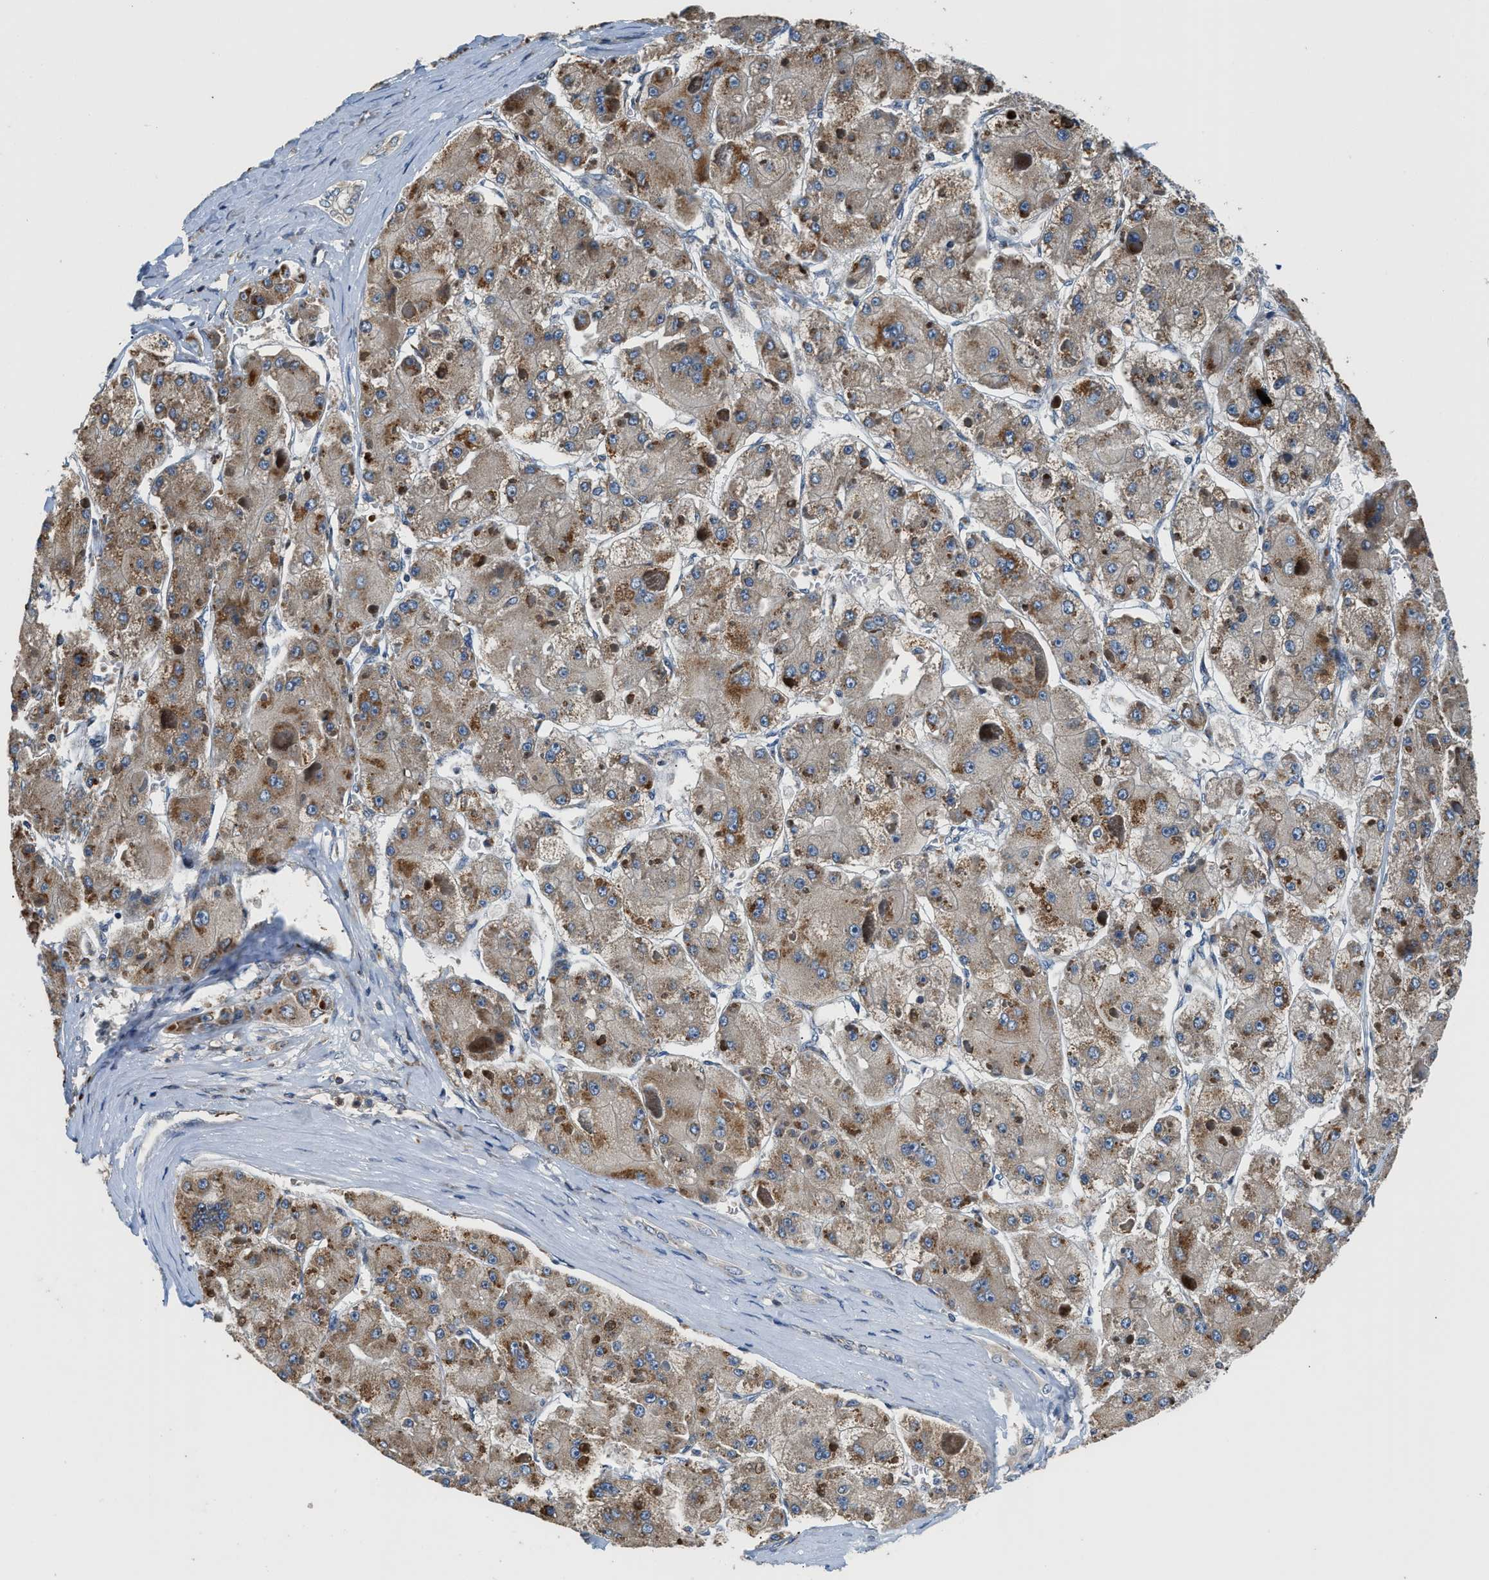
{"staining": {"intensity": "moderate", "quantity": ">75%", "location": "cytoplasmic/membranous"}, "tissue": "liver cancer", "cell_type": "Tumor cells", "image_type": "cancer", "snomed": [{"axis": "morphology", "description": "Carcinoma, Hepatocellular, NOS"}, {"axis": "topography", "description": "Liver"}], "caption": "Immunohistochemistry (DAB (3,3'-diaminobenzidine)) staining of human liver cancer demonstrates moderate cytoplasmic/membranous protein expression in approximately >75% of tumor cells. (IHC, brightfield microscopy, high magnification).", "gene": "FUT8", "patient": {"sex": "female", "age": 73}}